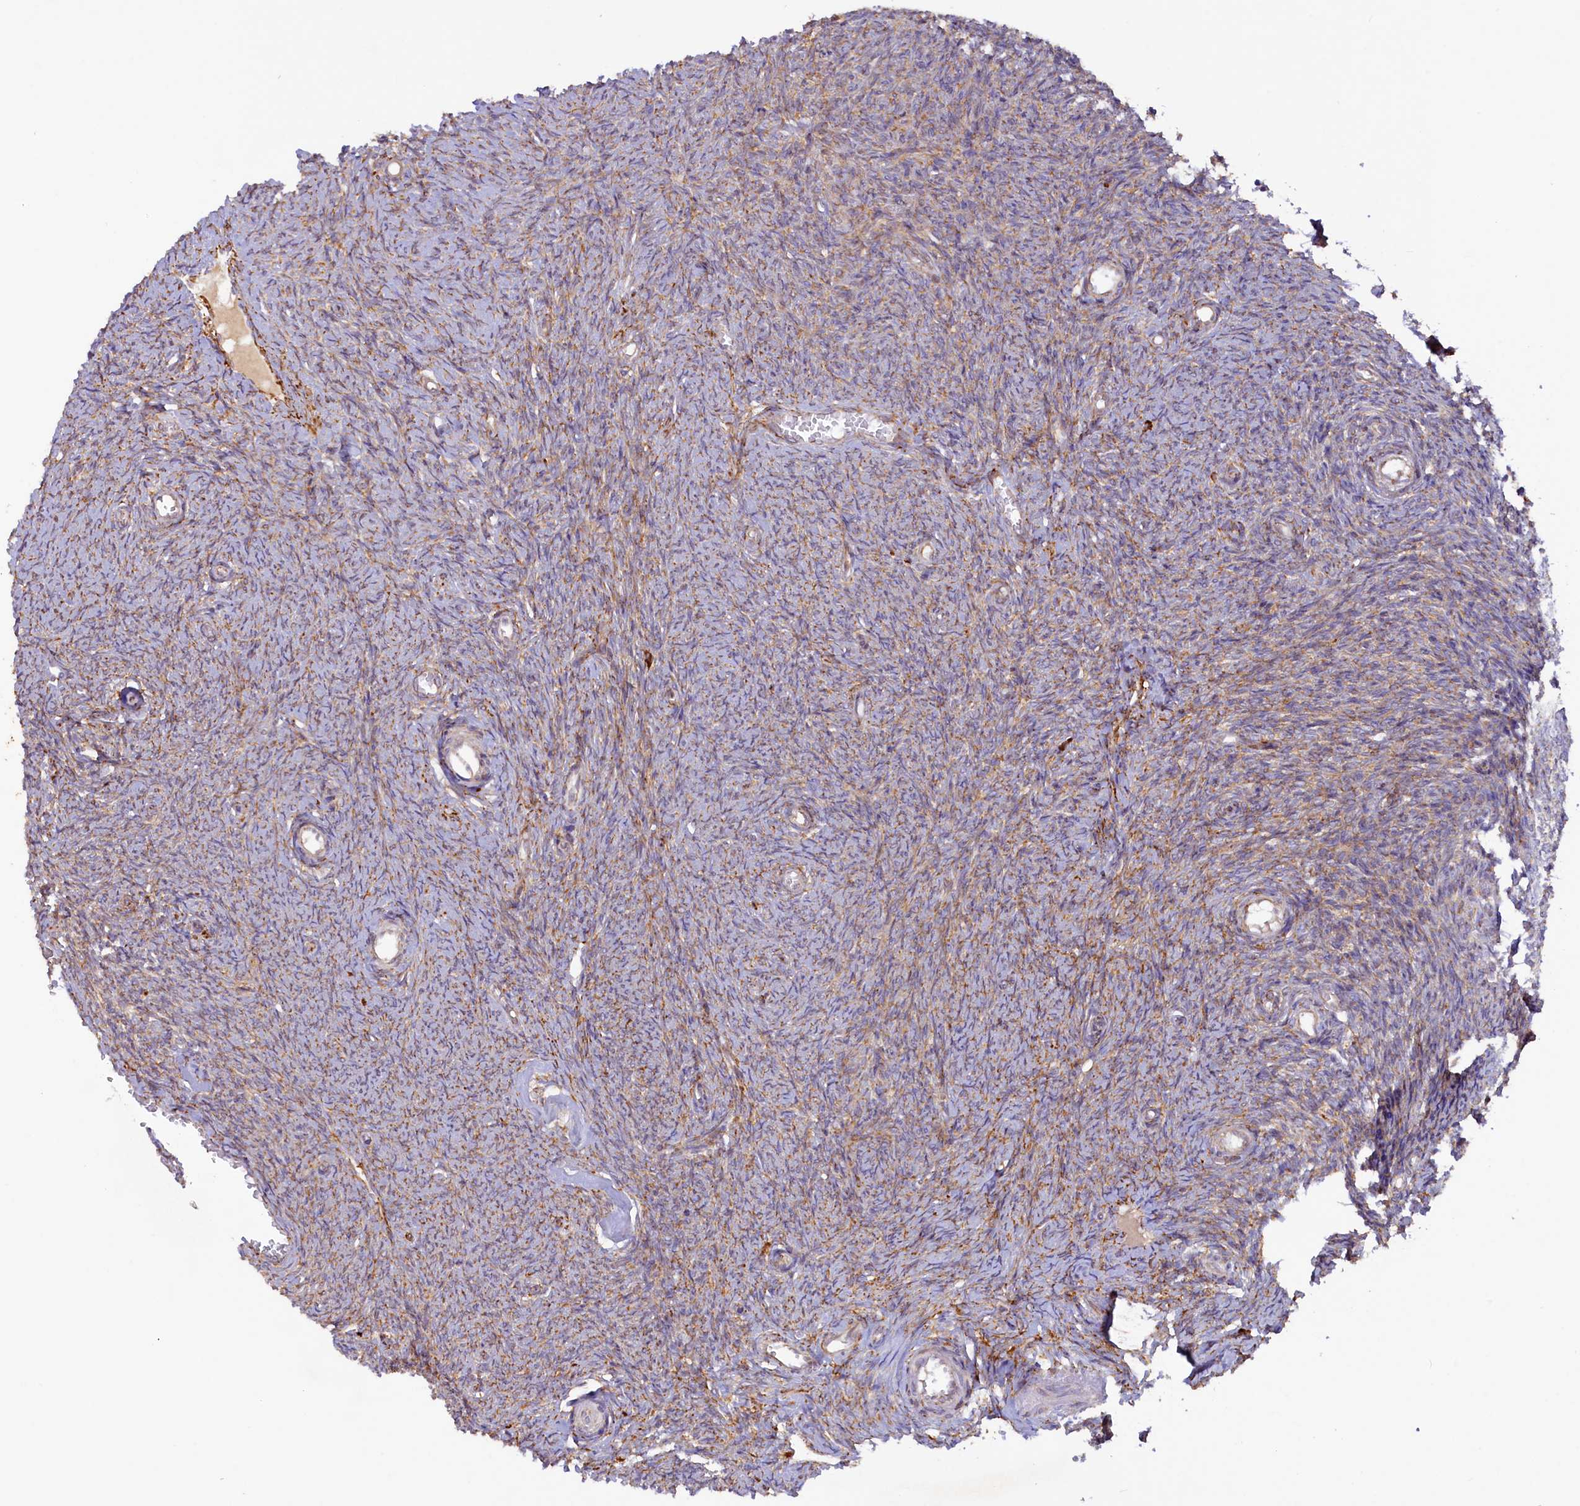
{"staining": {"intensity": "moderate", "quantity": "<25%", "location": "cytoplasmic/membranous"}, "tissue": "ovary", "cell_type": "Ovarian stroma cells", "image_type": "normal", "snomed": [{"axis": "morphology", "description": "Normal tissue, NOS"}, {"axis": "topography", "description": "Ovary"}], "caption": "About <25% of ovarian stroma cells in benign ovary show moderate cytoplasmic/membranous protein expression as visualized by brown immunohistochemical staining.", "gene": "SSC5D", "patient": {"sex": "female", "age": 44}}